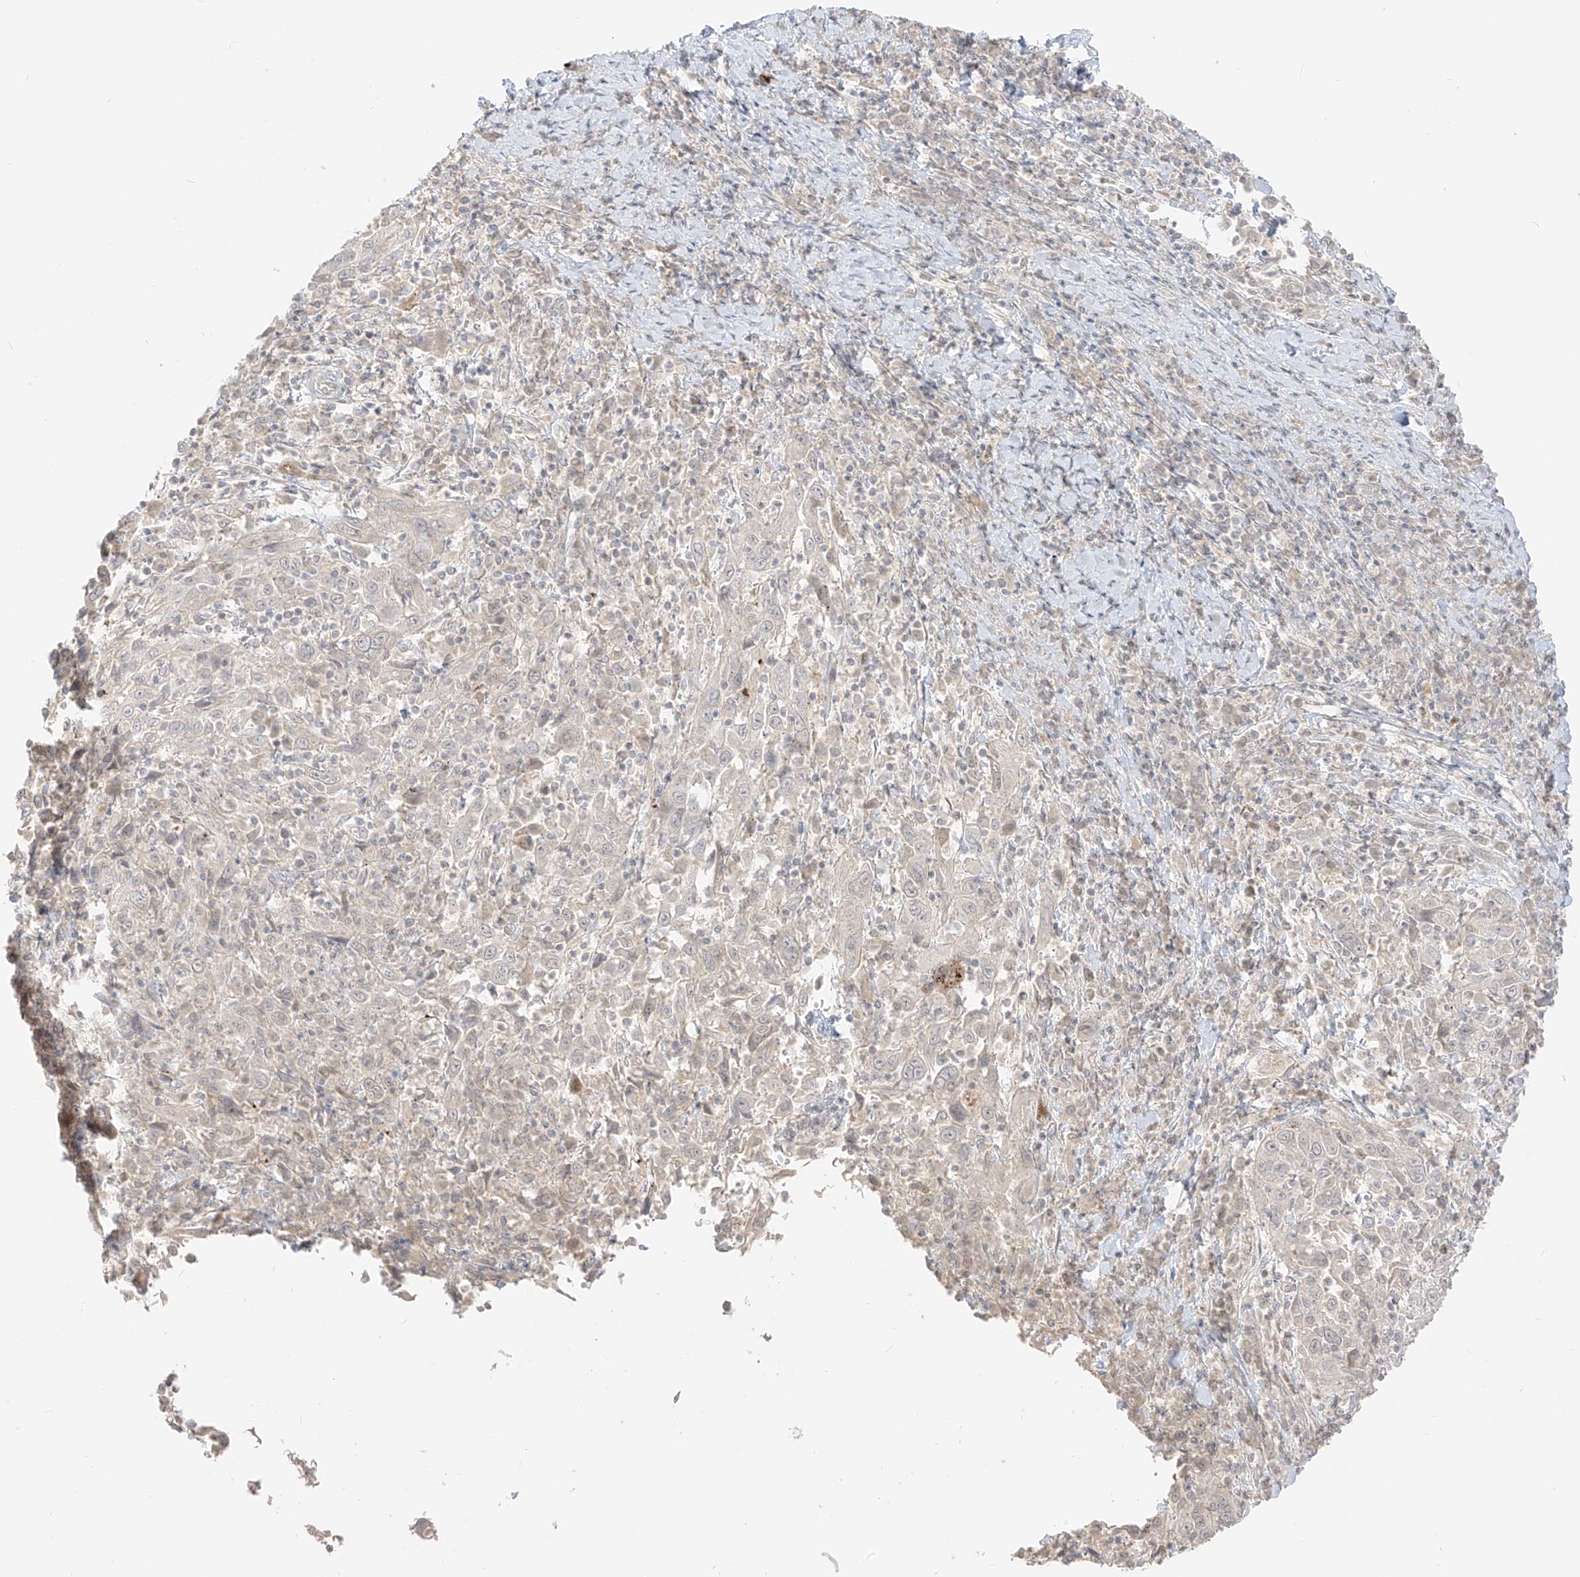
{"staining": {"intensity": "negative", "quantity": "none", "location": "none"}, "tissue": "cervical cancer", "cell_type": "Tumor cells", "image_type": "cancer", "snomed": [{"axis": "morphology", "description": "Squamous cell carcinoma, NOS"}, {"axis": "topography", "description": "Cervix"}], "caption": "Immunohistochemical staining of human squamous cell carcinoma (cervical) shows no significant staining in tumor cells.", "gene": "LIPT1", "patient": {"sex": "female", "age": 46}}